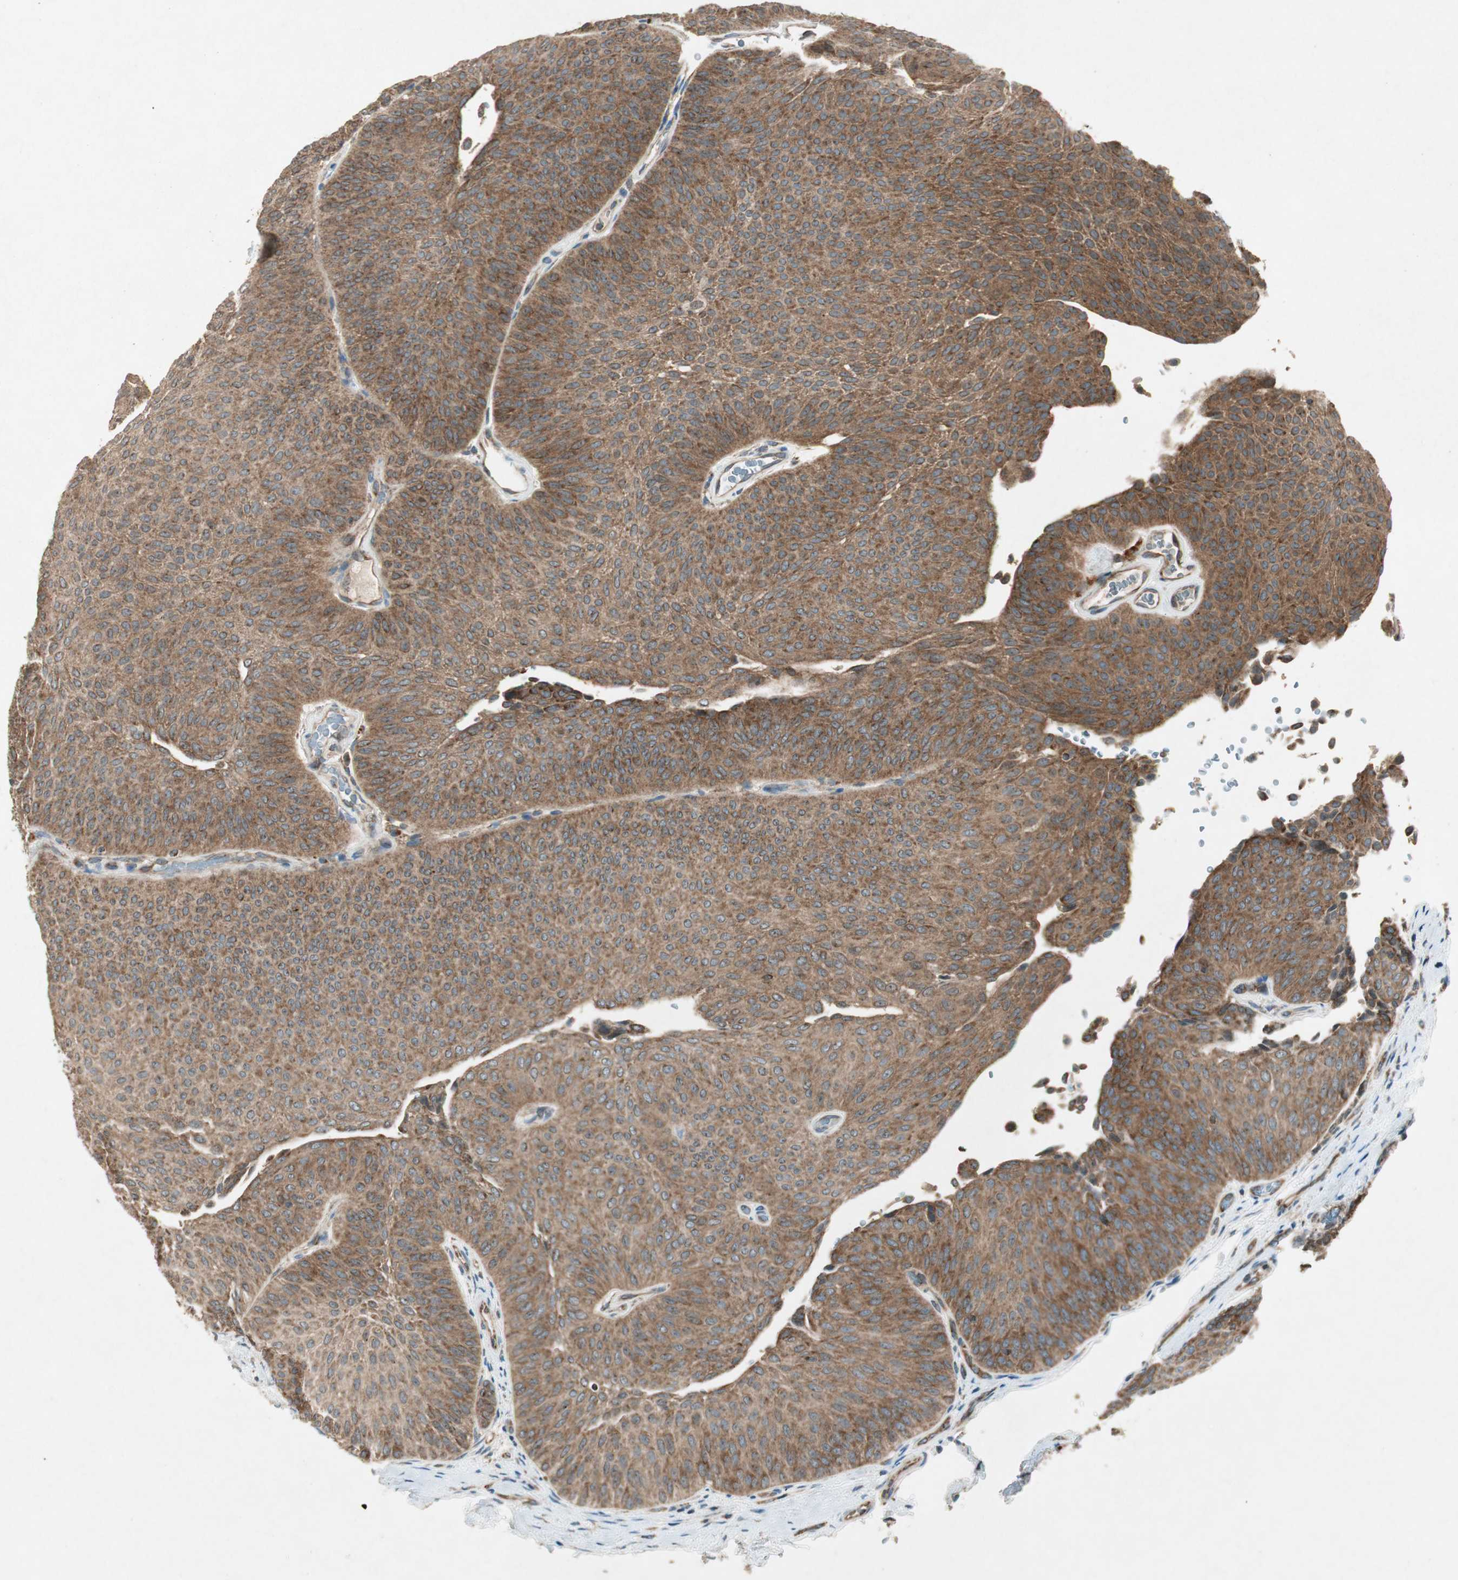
{"staining": {"intensity": "strong", "quantity": ">75%", "location": "cytoplasmic/membranous"}, "tissue": "urothelial cancer", "cell_type": "Tumor cells", "image_type": "cancer", "snomed": [{"axis": "morphology", "description": "Urothelial carcinoma, Low grade"}, {"axis": "topography", "description": "Urinary bladder"}], "caption": "Human low-grade urothelial carcinoma stained with a brown dye demonstrates strong cytoplasmic/membranous positive positivity in about >75% of tumor cells.", "gene": "CHADL", "patient": {"sex": "female", "age": 60}}